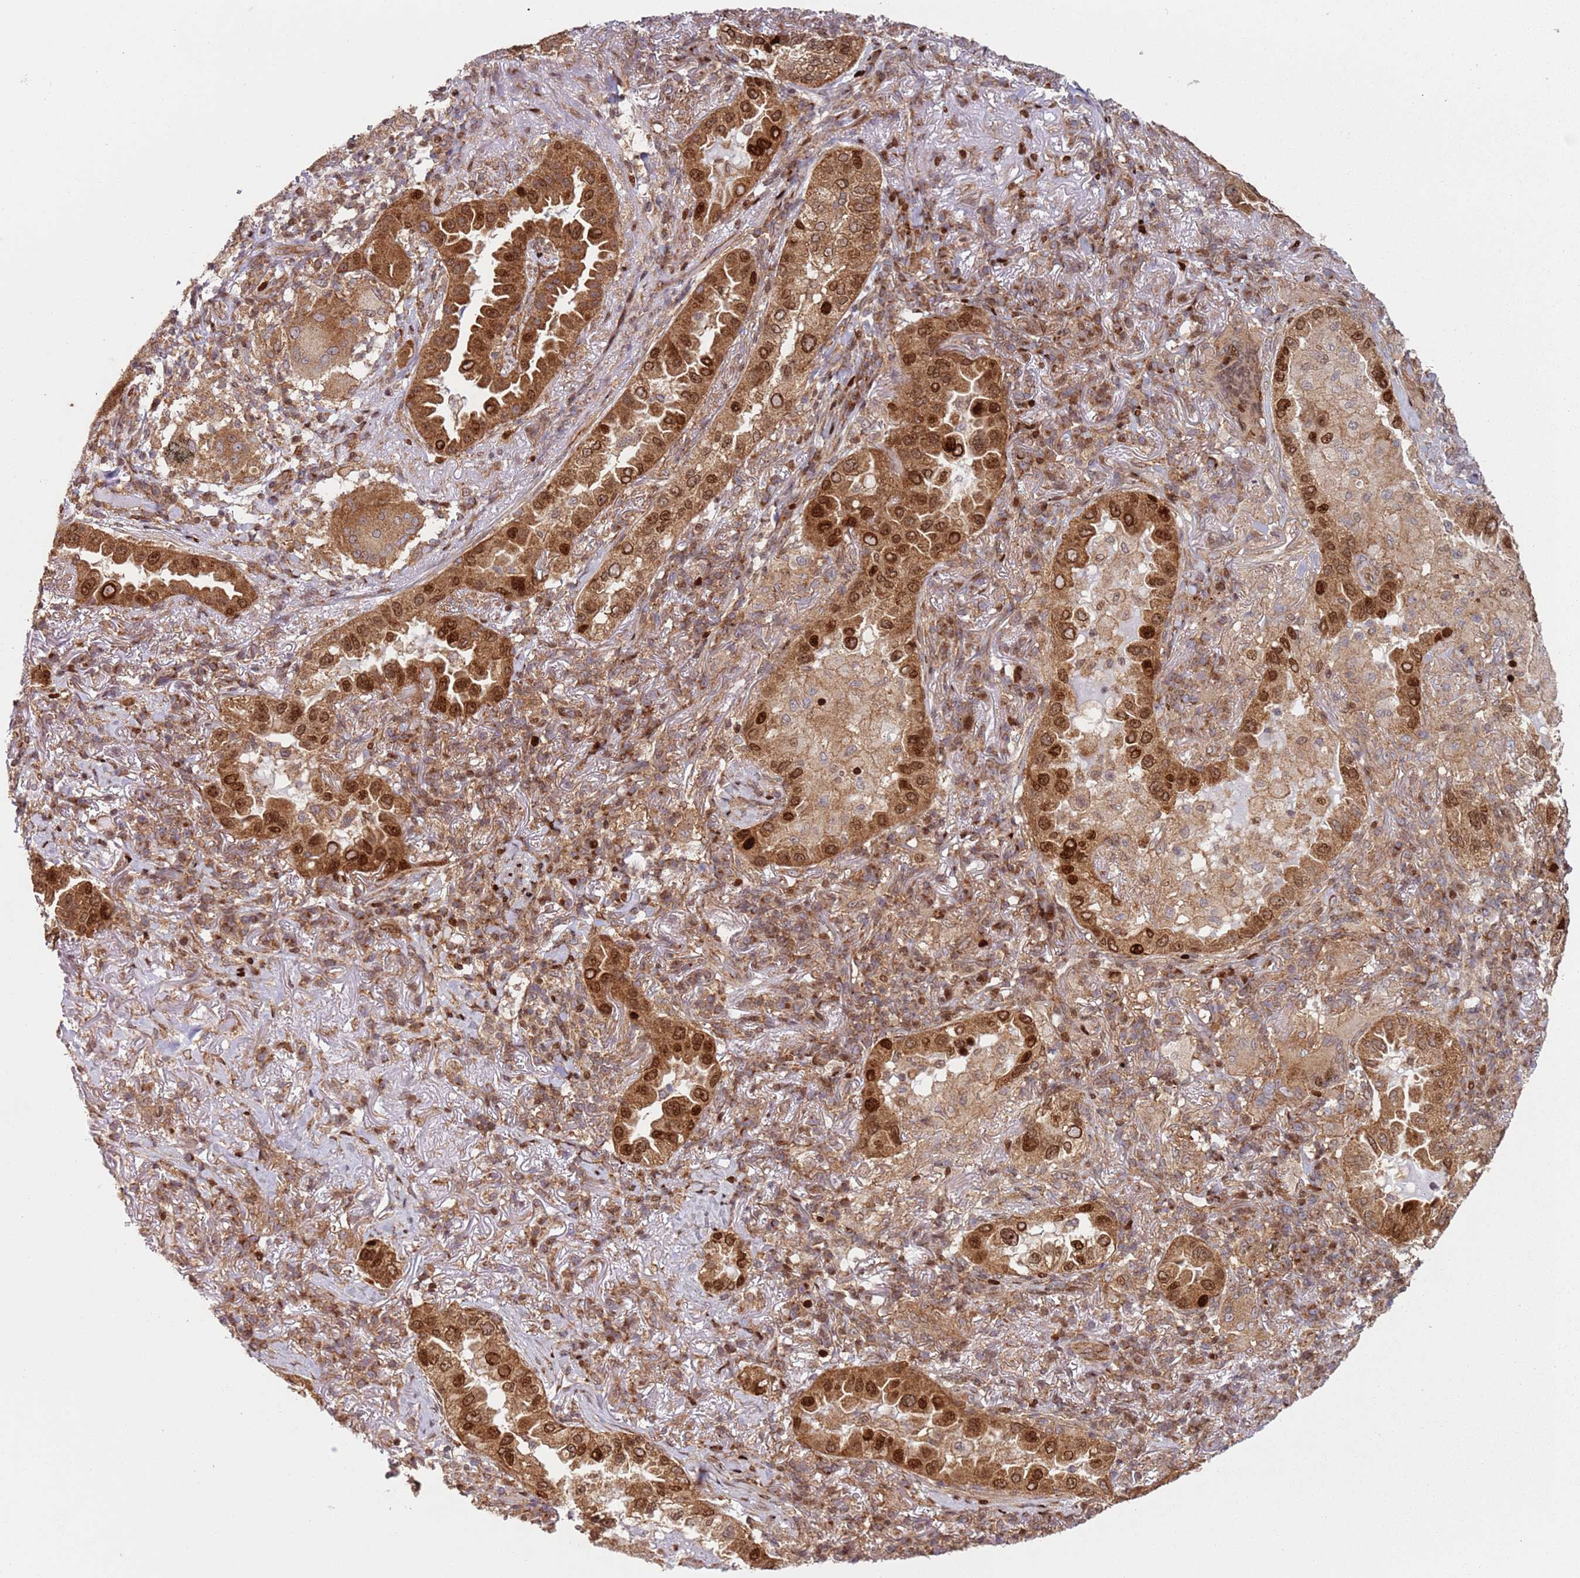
{"staining": {"intensity": "strong", "quantity": ">75%", "location": "cytoplasmic/membranous,nuclear"}, "tissue": "lung cancer", "cell_type": "Tumor cells", "image_type": "cancer", "snomed": [{"axis": "morphology", "description": "Adenocarcinoma, NOS"}, {"axis": "topography", "description": "Lung"}], "caption": "Lung cancer stained with DAB (3,3'-diaminobenzidine) immunohistochemistry (IHC) reveals high levels of strong cytoplasmic/membranous and nuclear staining in about >75% of tumor cells.", "gene": "HNRNPLL", "patient": {"sex": "female", "age": 69}}